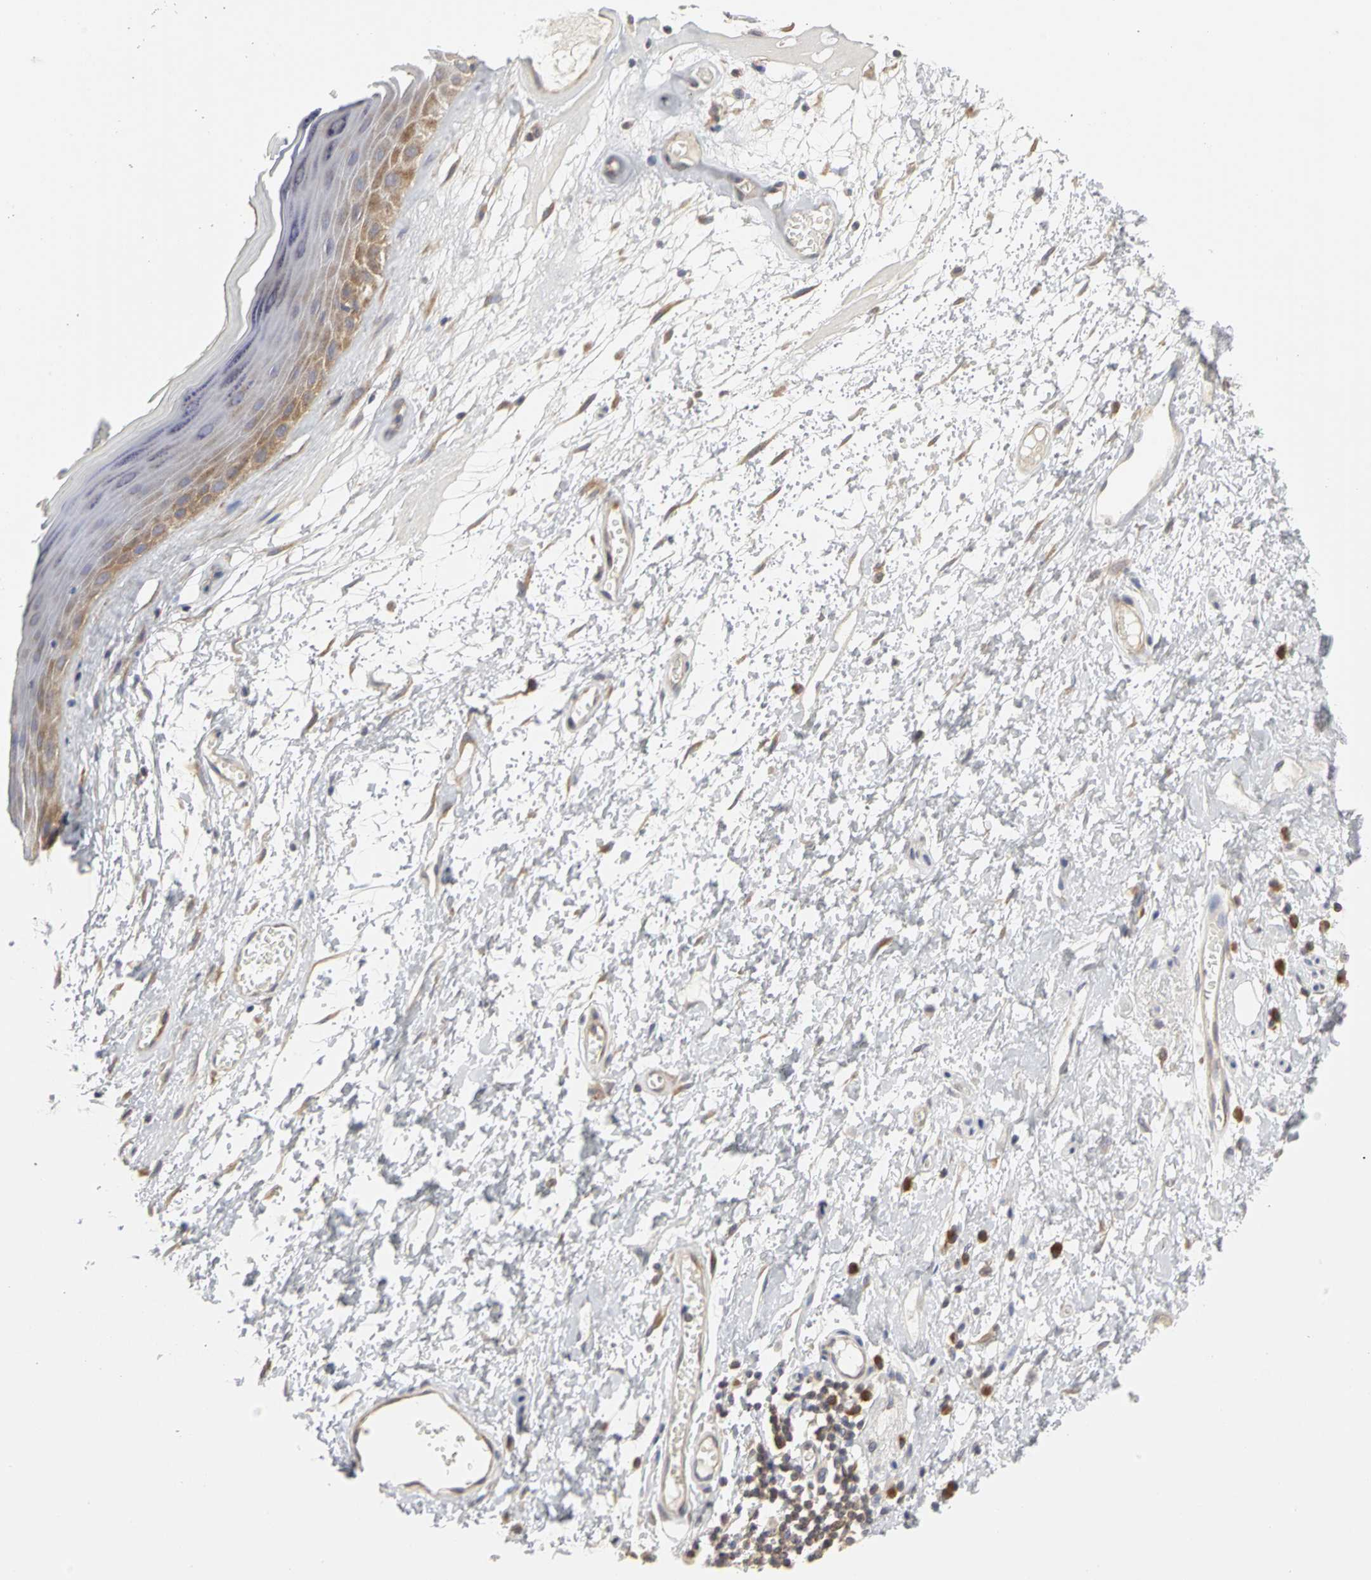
{"staining": {"intensity": "moderate", "quantity": "25%-75%", "location": "cytoplasmic/membranous"}, "tissue": "skin", "cell_type": "Epidermal cells", "image_type": "normal", "snomed": [{"axis": "morphology", "description": "Normal tissue, NOS"}, {"axis": "morphology", "description": "Inflammation, NOS"}, {"axis": "topography", "description": "Vulva"}], "caption": "A histopathology image of human skin stained for a protein demonstrates moderate cytoplasmic/membranous brown staining in epidermal cells. (DAB (3,3'-diaminobenzidine) IHC, brown staining for protein, blue staining for nuclei).", "gene": "IRAK1", "patient": {"sex": "female", "age": 84}}